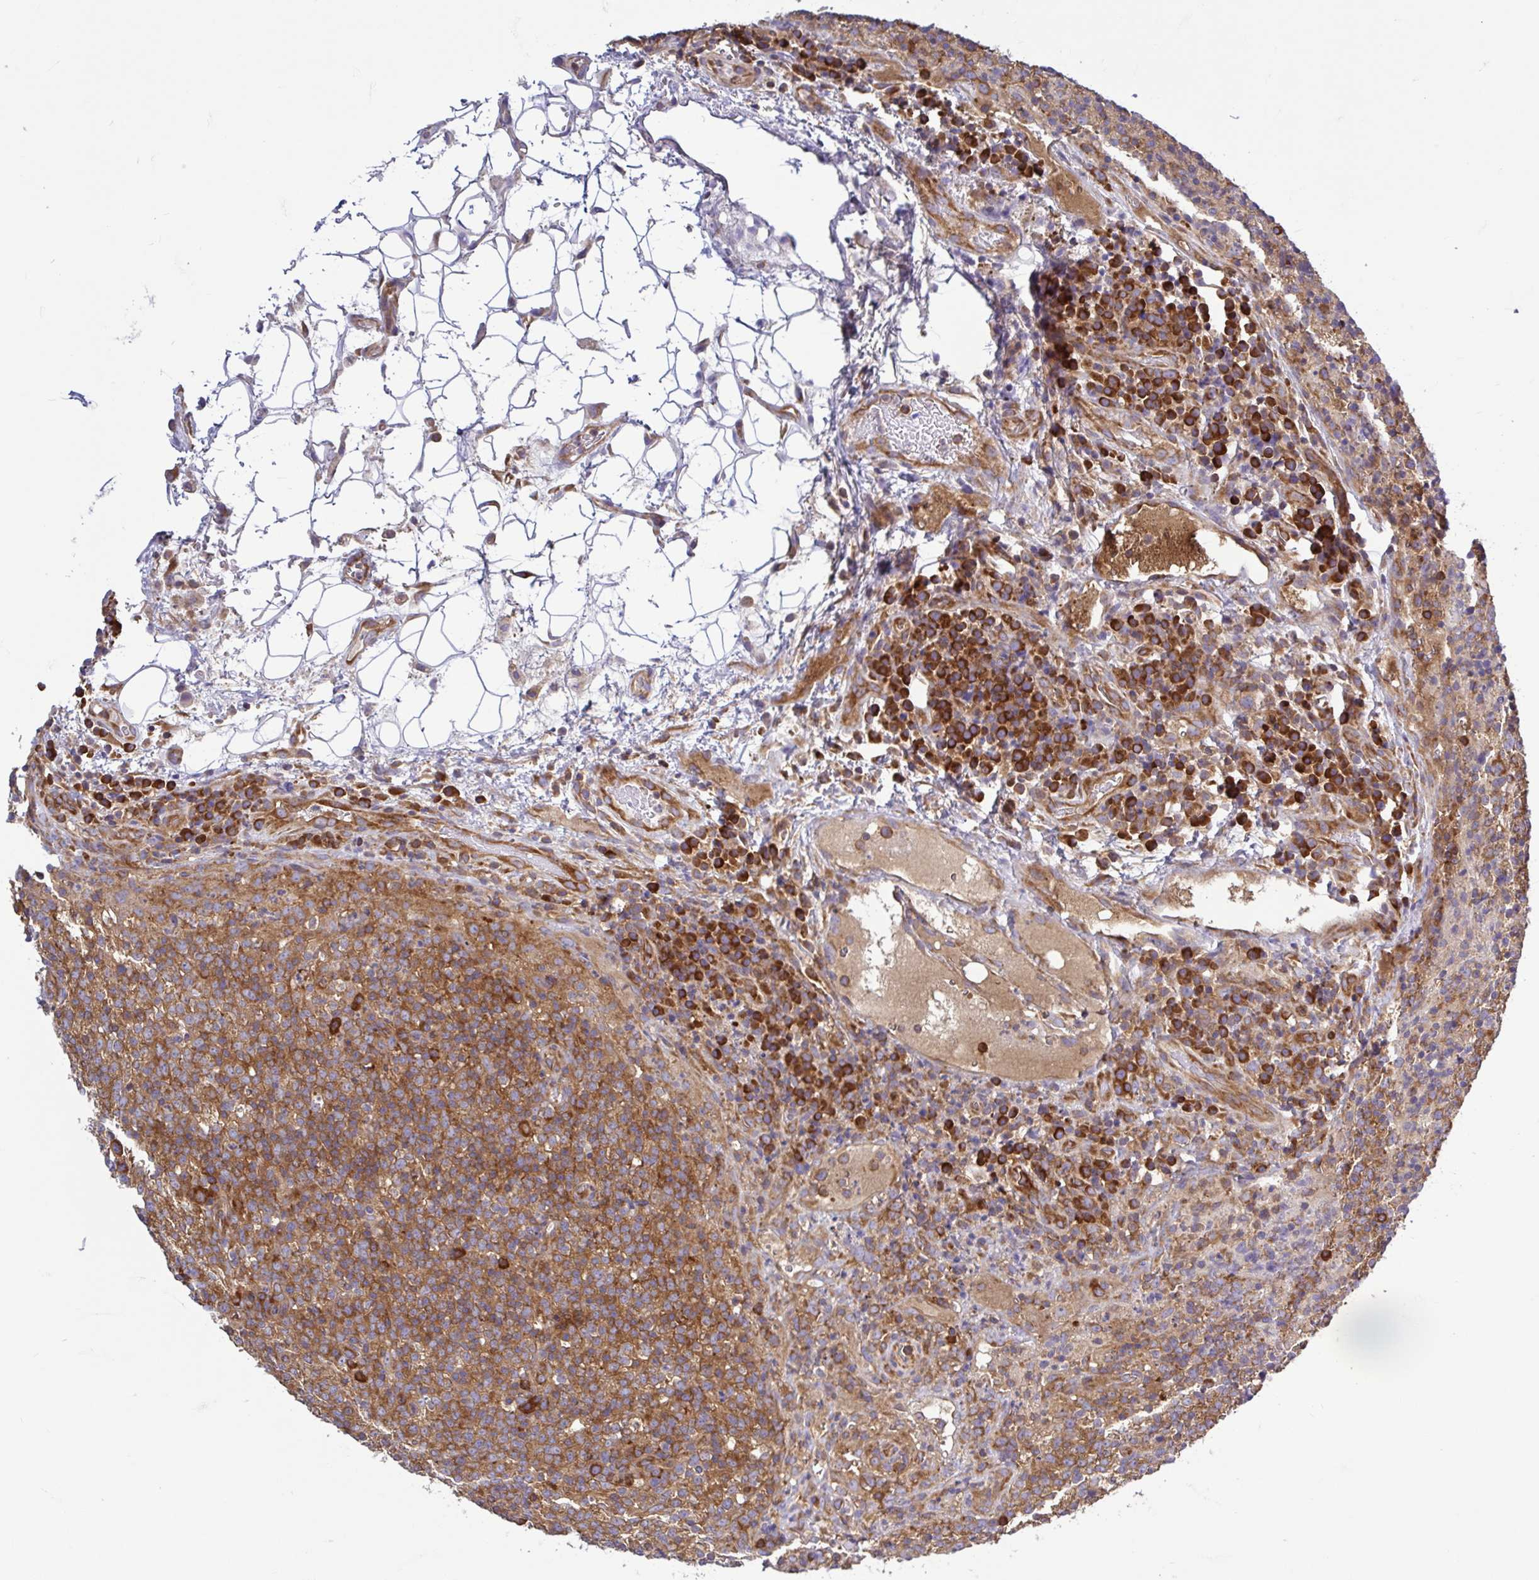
{"staining": {"intensity": "moderate", "quantity": ">75%", "location": "cytoplasmic/membranous"}, "tissue": "lymphoma", "cell_type": "Tumor cells", "image_type": "cancer", "snomed": [{"axis": "morphology", "description": "Malignant lymphoma, non-Hodgkin's type, High grade"}, {"axis": "topography", "description": "Lymph node"}], "caption": "Human malignant lymphoma, non-Hodgkin's type (high-grade) stained for a protein (brown) reveals moderate cytoplasmic/membranous positive positivity in approximately >75% of tumor cells.", "gene": "LARS1", "patient": {"sex": "male", "age": 54}}